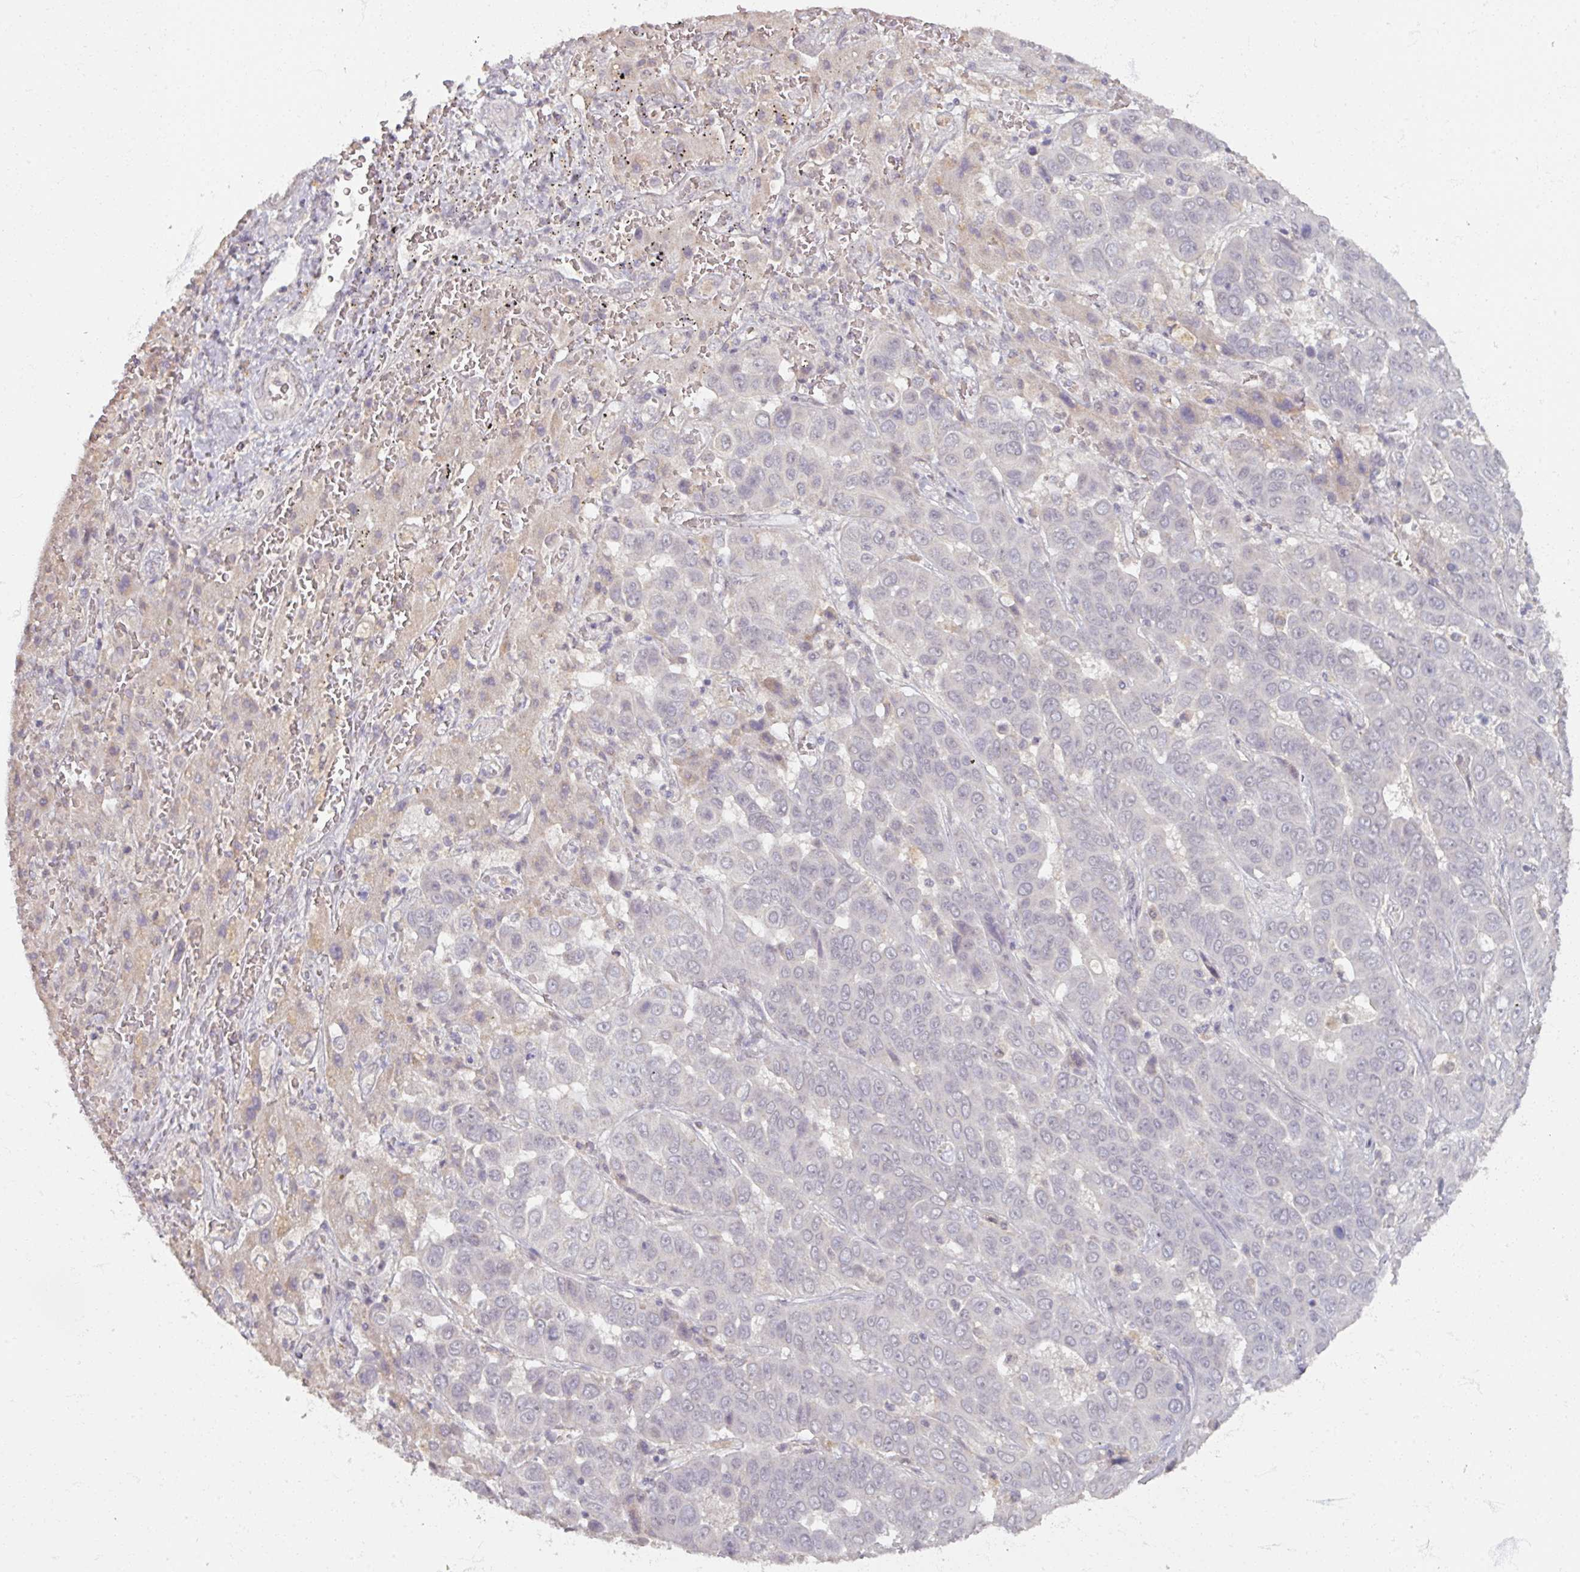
{"staining": {"intensity": "negative", "quantity": "none", "location": "none"}, "tissue": "liver cancer", "cell_type": "Tumor cells", "image_type": "cancer", "snomed": [{"axis": "morphology", "description": "Cholangiocarcinoma"}, {"axis": "topography", "description": "Liver"}], "caption": "Liver cholangiocarcinoma was stained to show a protein in brown. There is no significant staining in tumor cells.", "gene": "SOX11", "patient": {"sex": "female", "age": 52}}